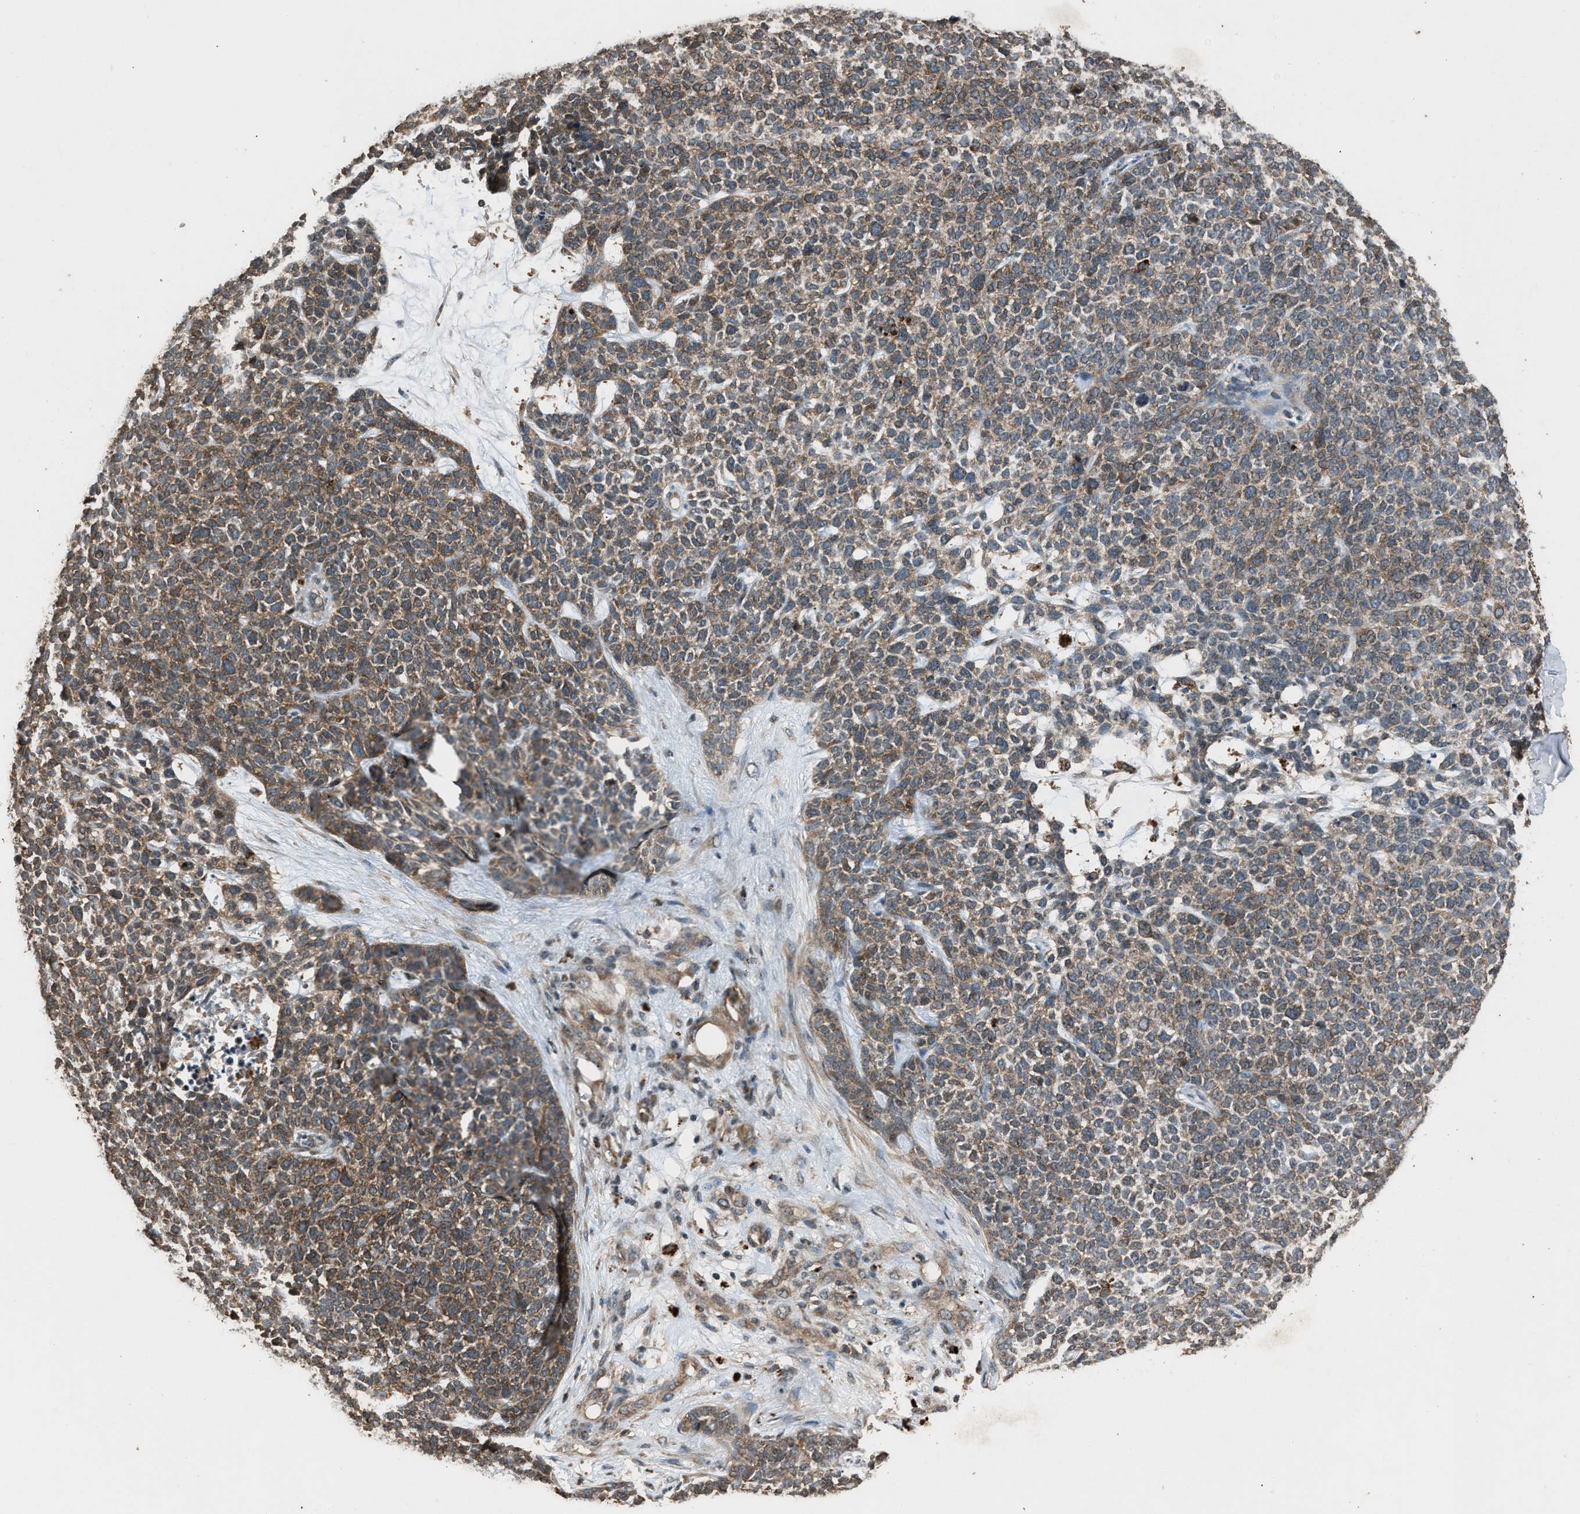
{"staining": {"intensity": "moderate", "quantity": ">75%", "location": "cytoplasmic/membranous"}, "tissue": "skin cancer", "cell_type": "Tumor cells", "image_type": "cancer", "snomed": [{"axis": "morphology", "description": "Basal cell carcinoma"}, {"axis": "topography", "description": "Skin"}], "caption": "Human basal cell carcinoma (skin) stained with a protein marker demonstrates moderate staining in tumor cells.", "gene": "PSMD1", "patient": {"sex": "female", "age": 84}}